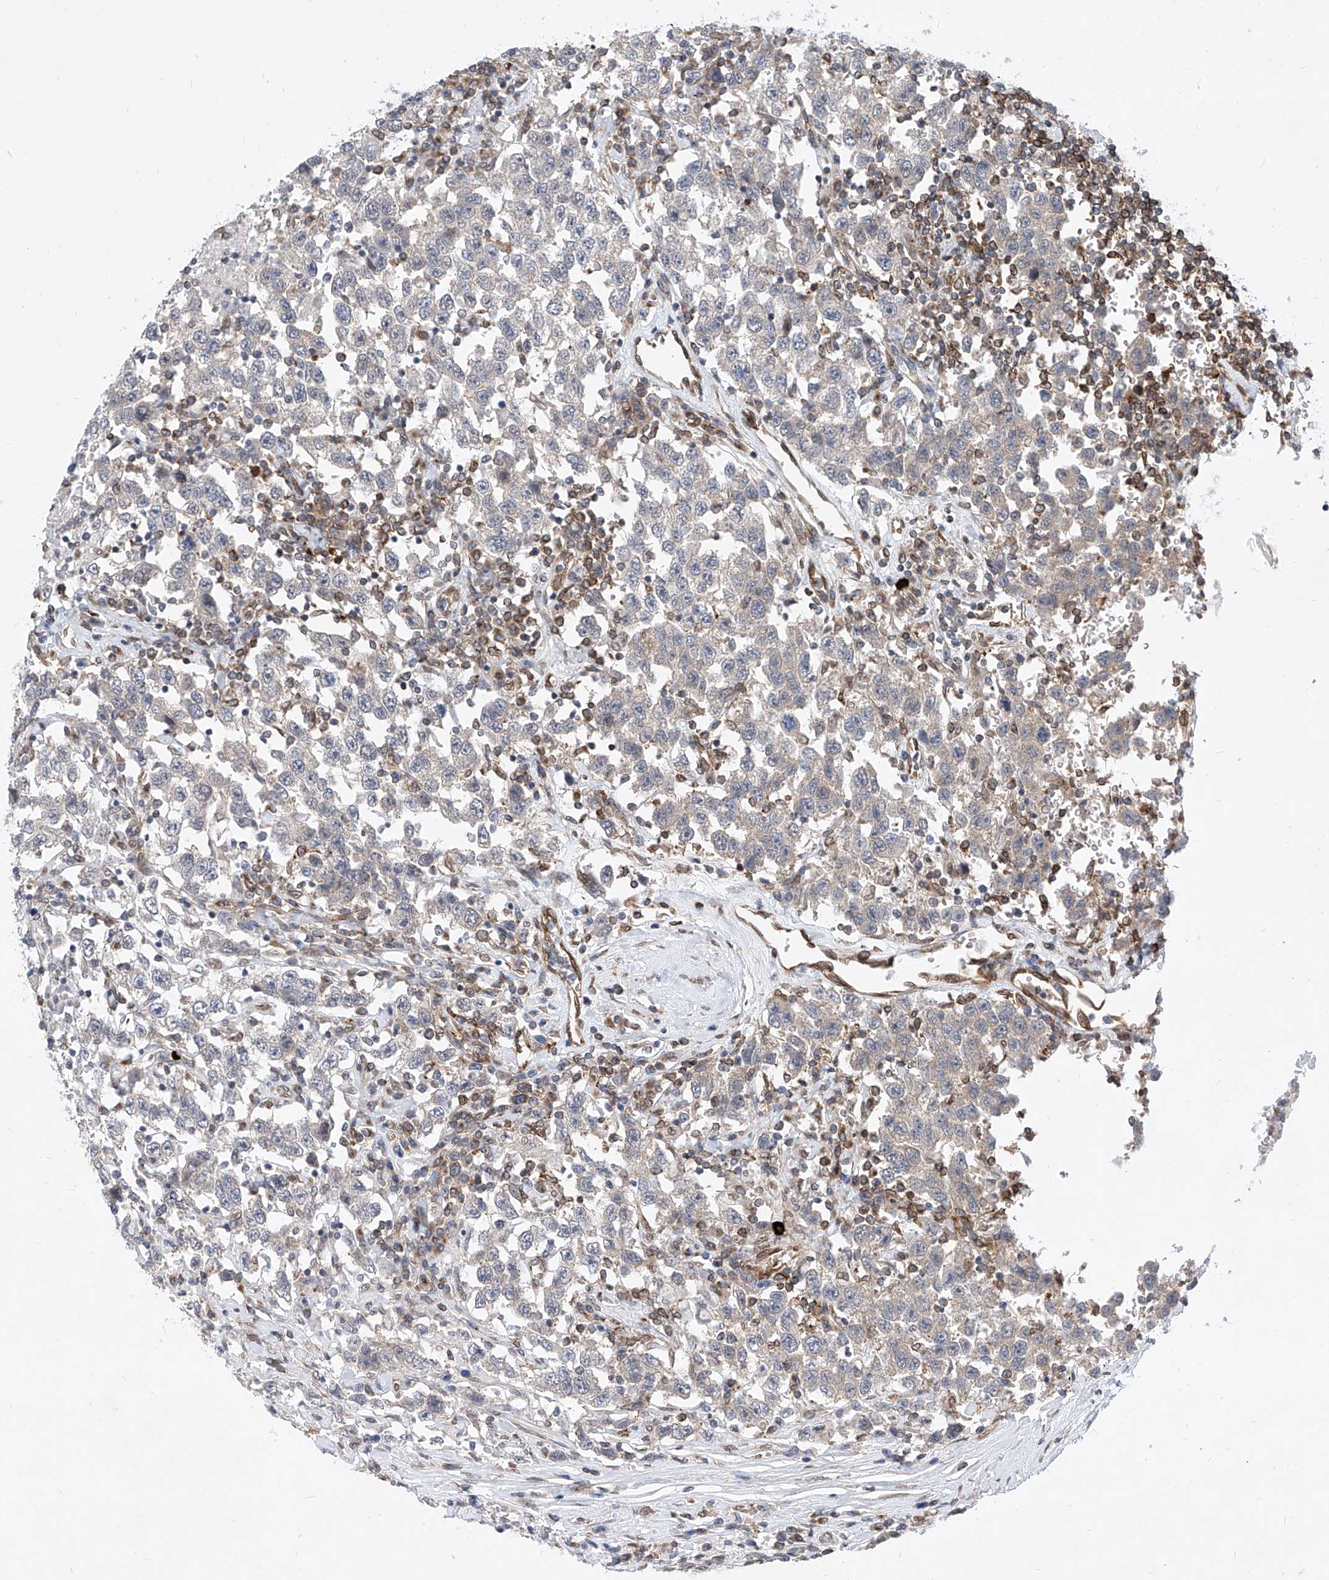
{"staining": {"intensity": "negative", "quantity": "none", "location": "none"}, "tissue": "testis cancer", "cell_type": "Tumor cells", "image_type": "cancer", "snomed": [{"axis": "morphology", "description": "Seminoma, NOS"}, {"axis": "topography", "description": "Testis"}], "caption": "Immunohistochemical staining of testis cancer shows no significant expression in tumor cells.", "gene": "MX2", "patient": {"sex": "male", "age": 41}}